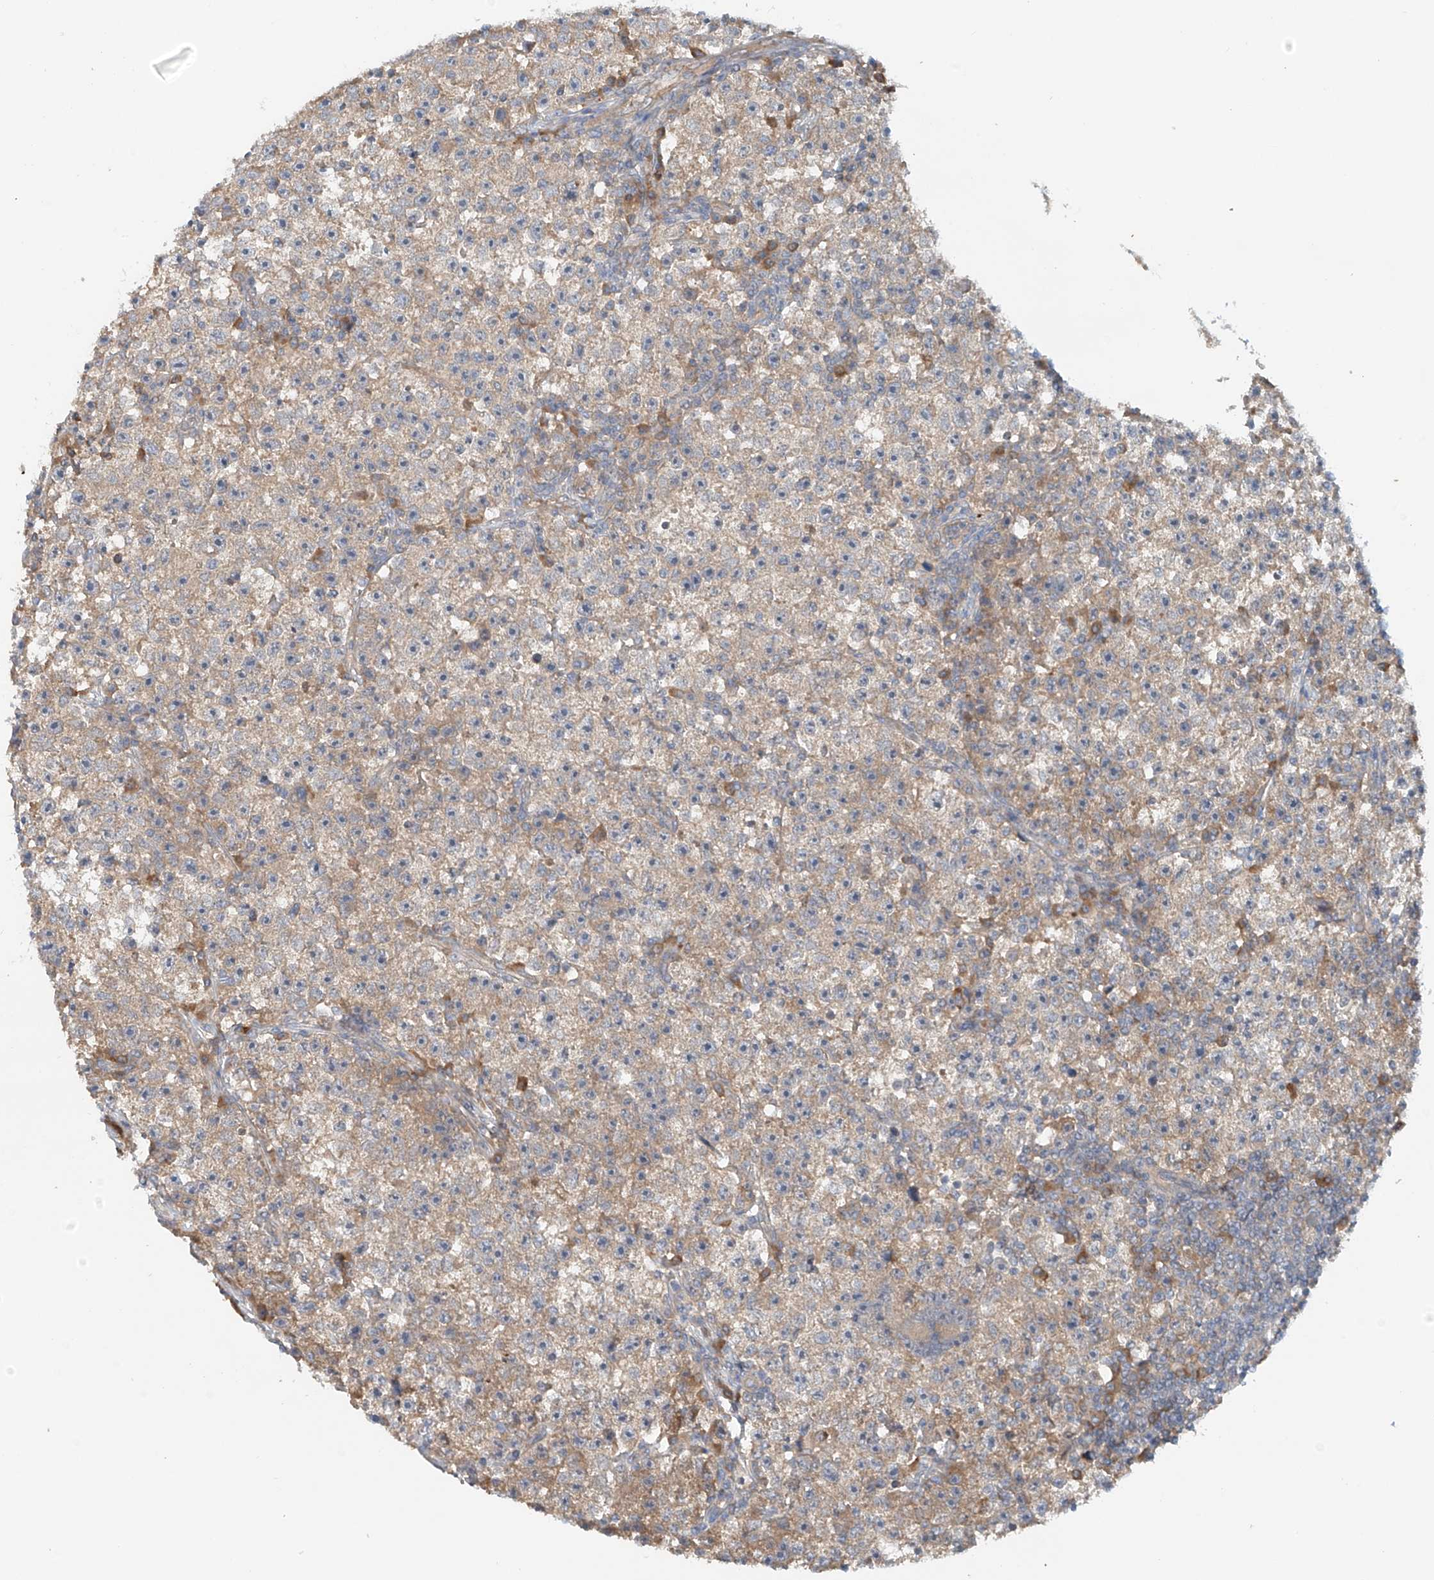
{"staining": {"intensity": "weak", "quantity": ">75%", "location": "cytoplasmic/membranous"}, "tissue": "testis cancer", "cell_type": "Tumor cells", "image_type": "cancer", "snomed": [{"axis": "morphology", "description": "Seminoma, NOS"}, {"axis": "topography", "description": "Testis"}], "caption": "About >75% of tumor cells in testis cancer reveal weak cytoplasmic/membranous protein expression as visualized by brown immunohistochemical staining.", "gene": "LYRM9", "patient": {"sex": "male", "age": 22}}